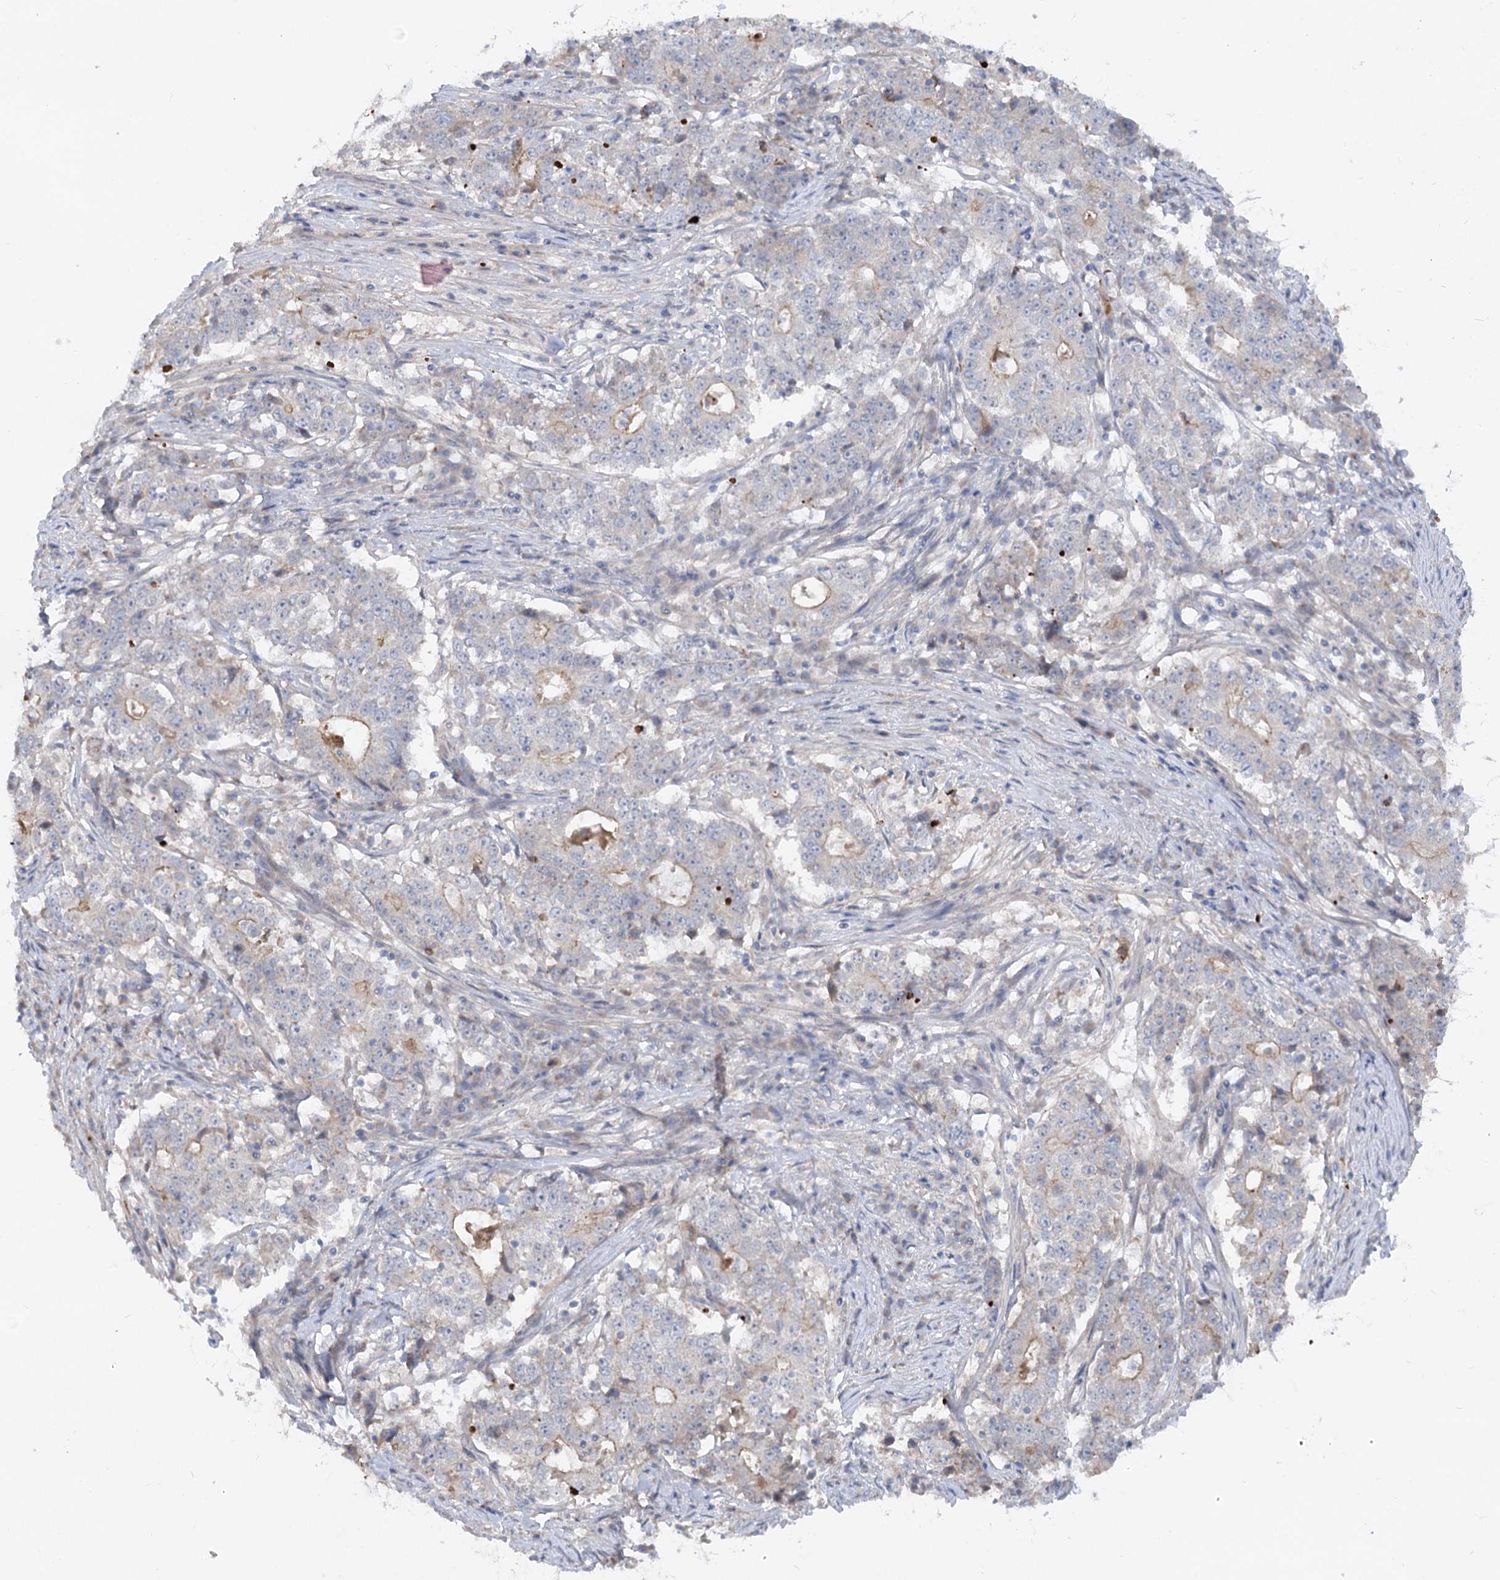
{"staining": {"intensity": "weak", "quantity": "<25%", "location": "cytoplasmic/membranous"}, "tissue": "stomach cancer", "cell_type": "Tumor cells", "image_type": "cancer", "snomed": [{"axis": "morphology", "description": "Adenocarcinoma, NOS"}, {"axis": "topography", "description": "Stomach"}], "caption": "DAB (3,3'-diaminobenzidine) immunohistochemical staining of adenocarcinoma (stomach) demonstrates no significant positivity in tumor cells. (Stains: DAB IHC with hematoxylin counter stain, Microscopy: brightfield microscopy at high magnification).", "gene": "FGF19", "patient": {"sex": "male", "age": 59}}